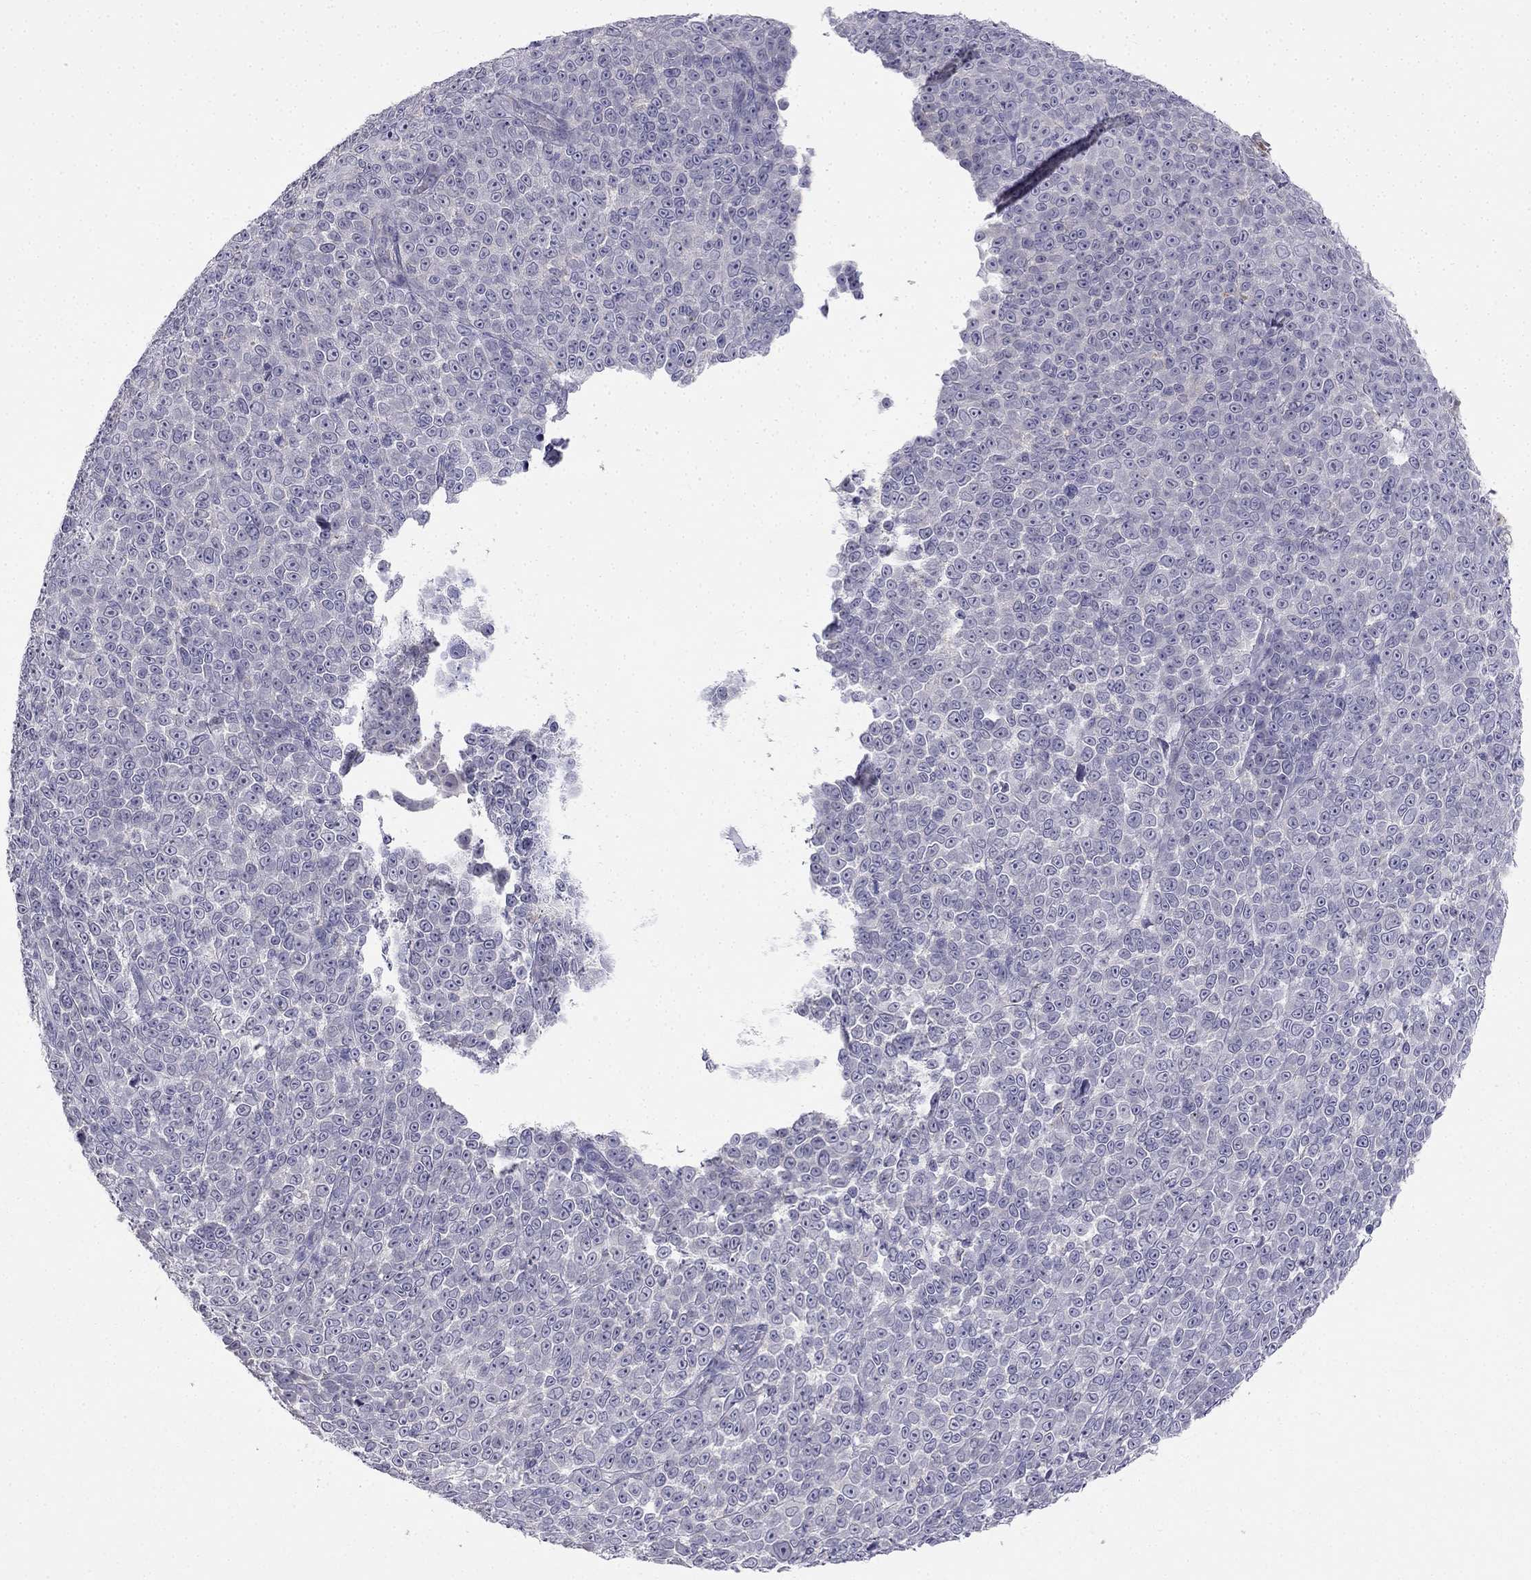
{"staining": {"intensity": "negative", "quantity": "none", "location": "none"}, "tissue": "melanoma", "cell_type": "Tumor cells", "image_type": "cancer", "snomed": [{"axis": "morphology", "description": "Malignant melanoma, NOS"}, {"axis": "topography", "description": "Skin"}], "caption": "DAB immunohistochemical staining of human malignant melanoma exhibits no significant expression in tumor cells.", "gene": "C16orf89", "patient": {"sex": "female", "age": 95}}